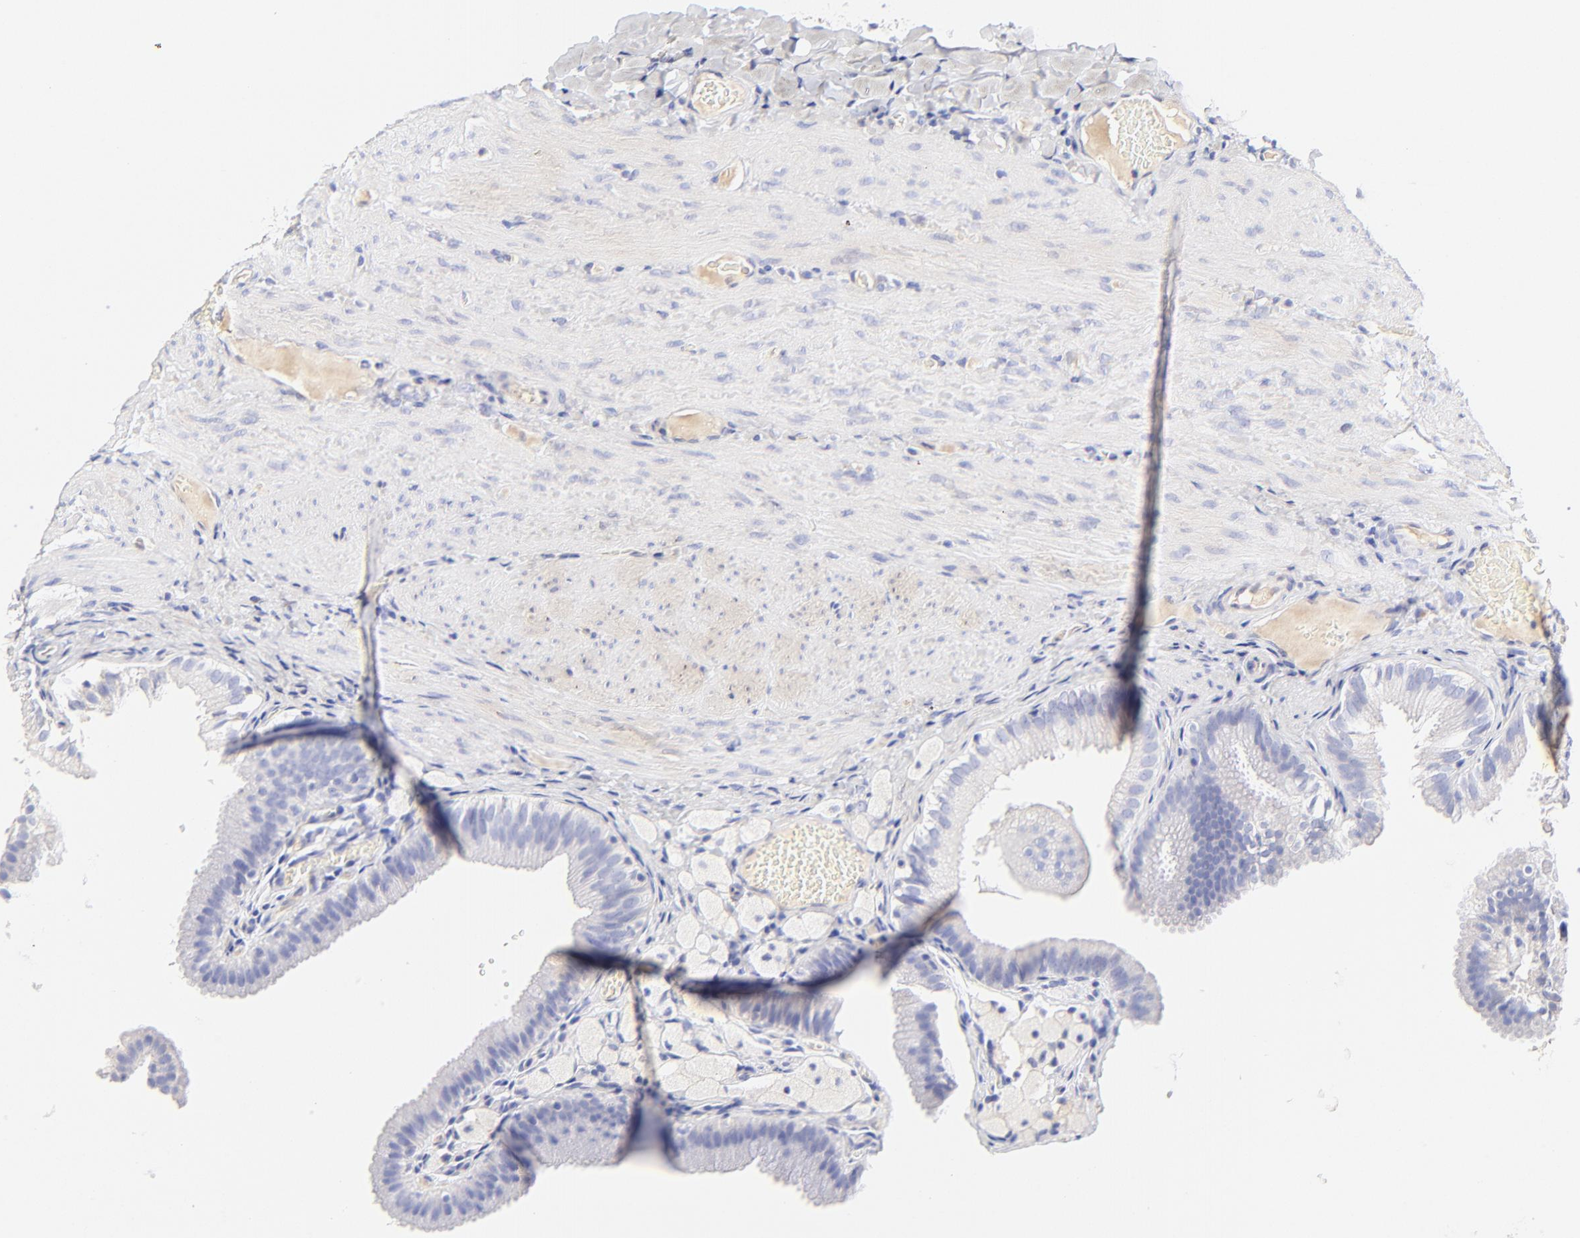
{"staining": {"intensity": "negative", "quantity": "none", "location": "none"}, "tissue": "gallbladder", "cell_type": "Glandular cells", "image_type": "normal", "snomed": [{"axis": "morphology", "description": "Normal tissue, NOS"}, {"axis": "topography", "description": "Gallbladder"}], "caption": "There is no significant positivity in glandular cells of gallbladder. (Stains: DAB IHC with hematoxylin counter stain, Microscopy: brightfield microscopy at high magnification).", "gene": "ASB9", "patient": {"sex": "female", "age": 24}}